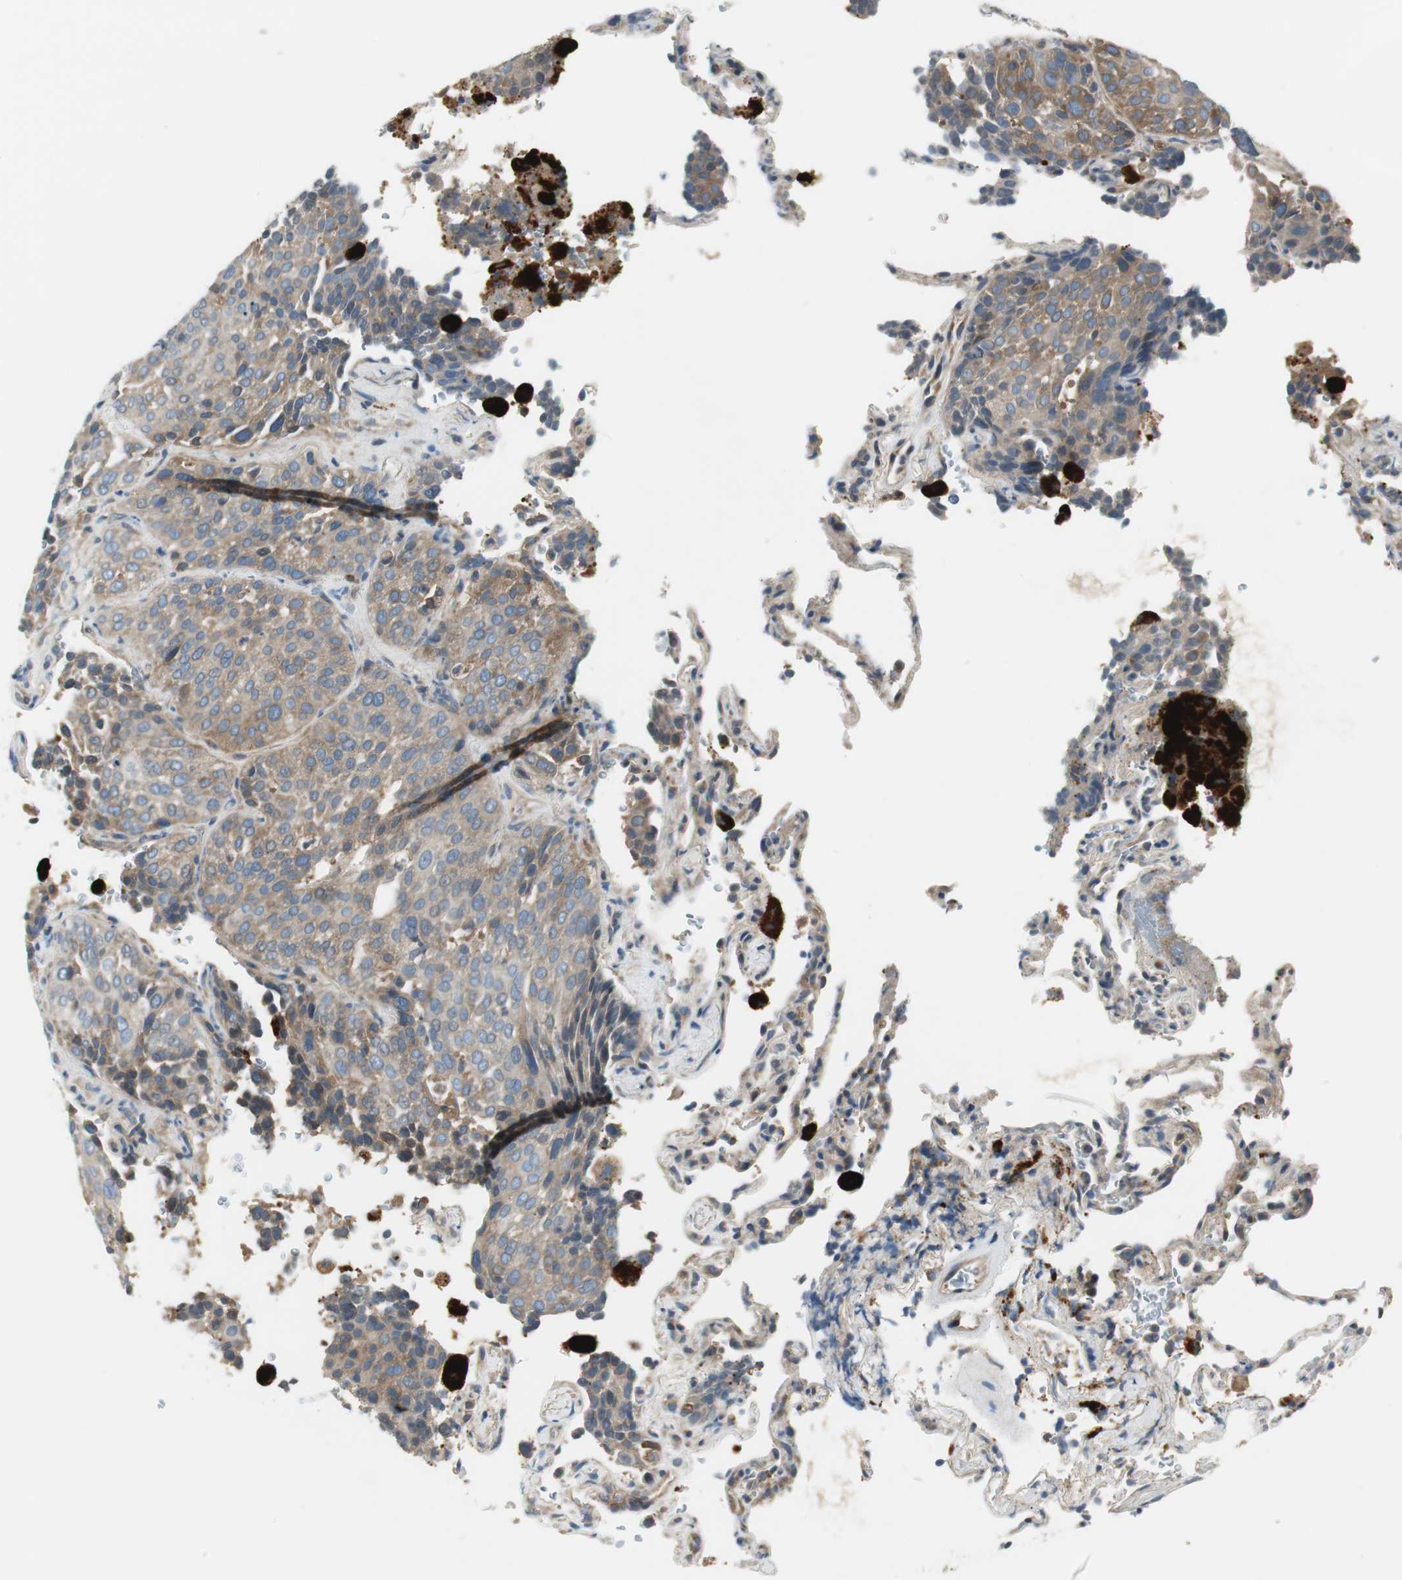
{"staining": {"intensity": "moderate", "quantity": ">75%", "location": "cytoplasmic/membranous"}, "tissue": "lung cancer", "cell_type": "Tumor cells", "image_type": "cancer", "snomed": [{"axis": "morphology", "description": "Squamous cell carcinoma, NOS"}, {"axis": "topography", "description": "Lung"}], "caption": "DAB immunohistochemical staining of human lung cancer (squamous cell carcinoma) exhibits moderate cytoplasmic/membranous protein staining in approximately >75% of tumor cells. (Brightfield microscopy of DAB IHC at high magnification).", "gene": "PRKAA1", "patient": {"sex": "male", "age": 54}}